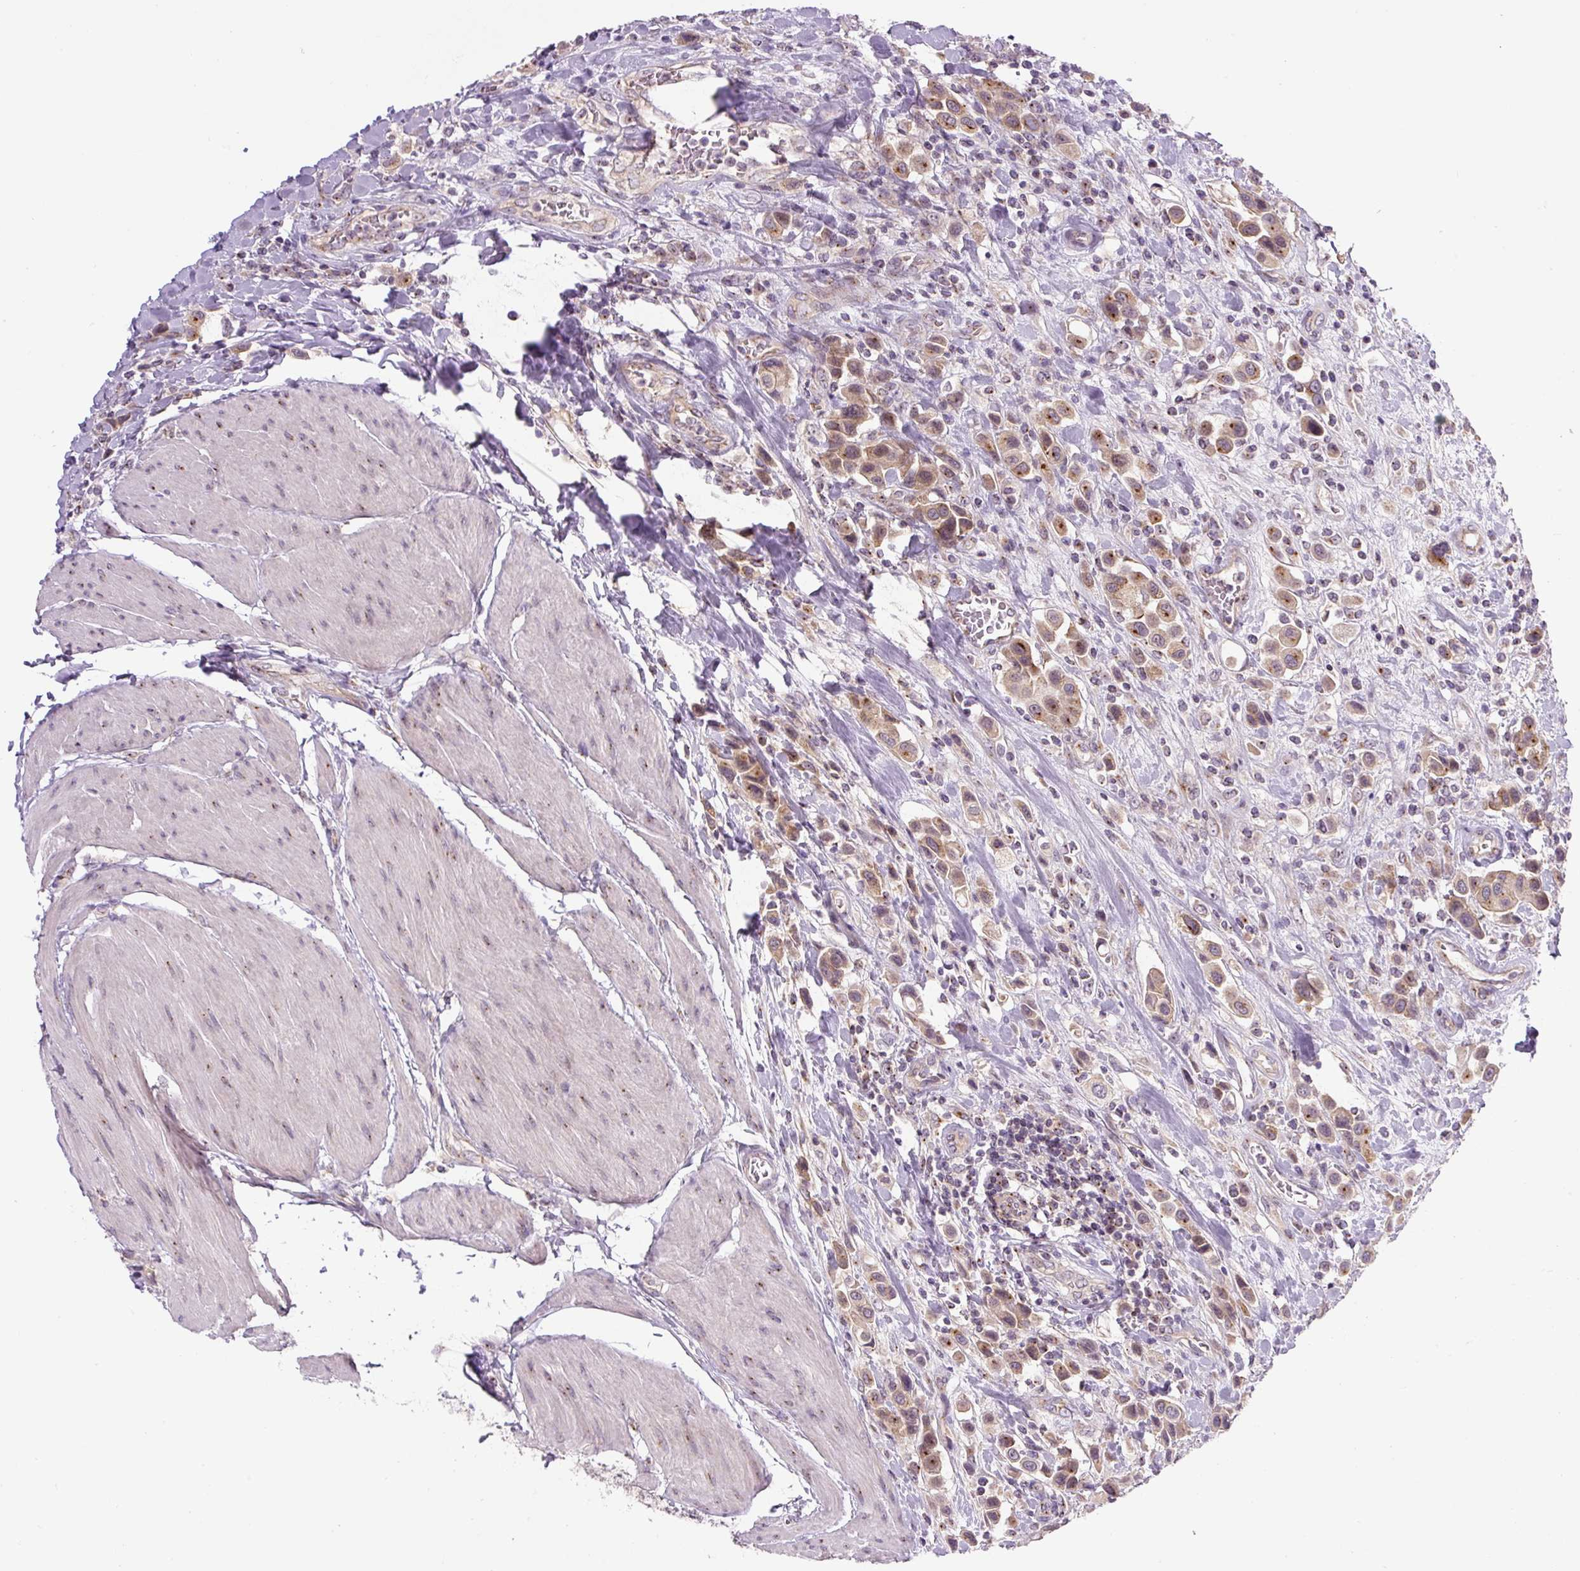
{"staining": {"intensity": "moderate", "quantity": ">75%", "location": "cytoplasmic/membranous"}, "tissue": "urothelial cancer", "cell_type": "Tumor cells", "image_type": "cancer", "snomed": [{"axis": "morphology", "description": "Urothelial carcinoma, High grade"}, {"axis": "topography", "description": "Urinary bladder"}], "caption": "Immunohistochemical staining of urothelial cancer reveals medium levels of moderate cytoplasmic/membranous protein positivity in approximately >75% of tumor cells.", "gene": "PCM1", "patient": {"sex": "male", "age": 50}}